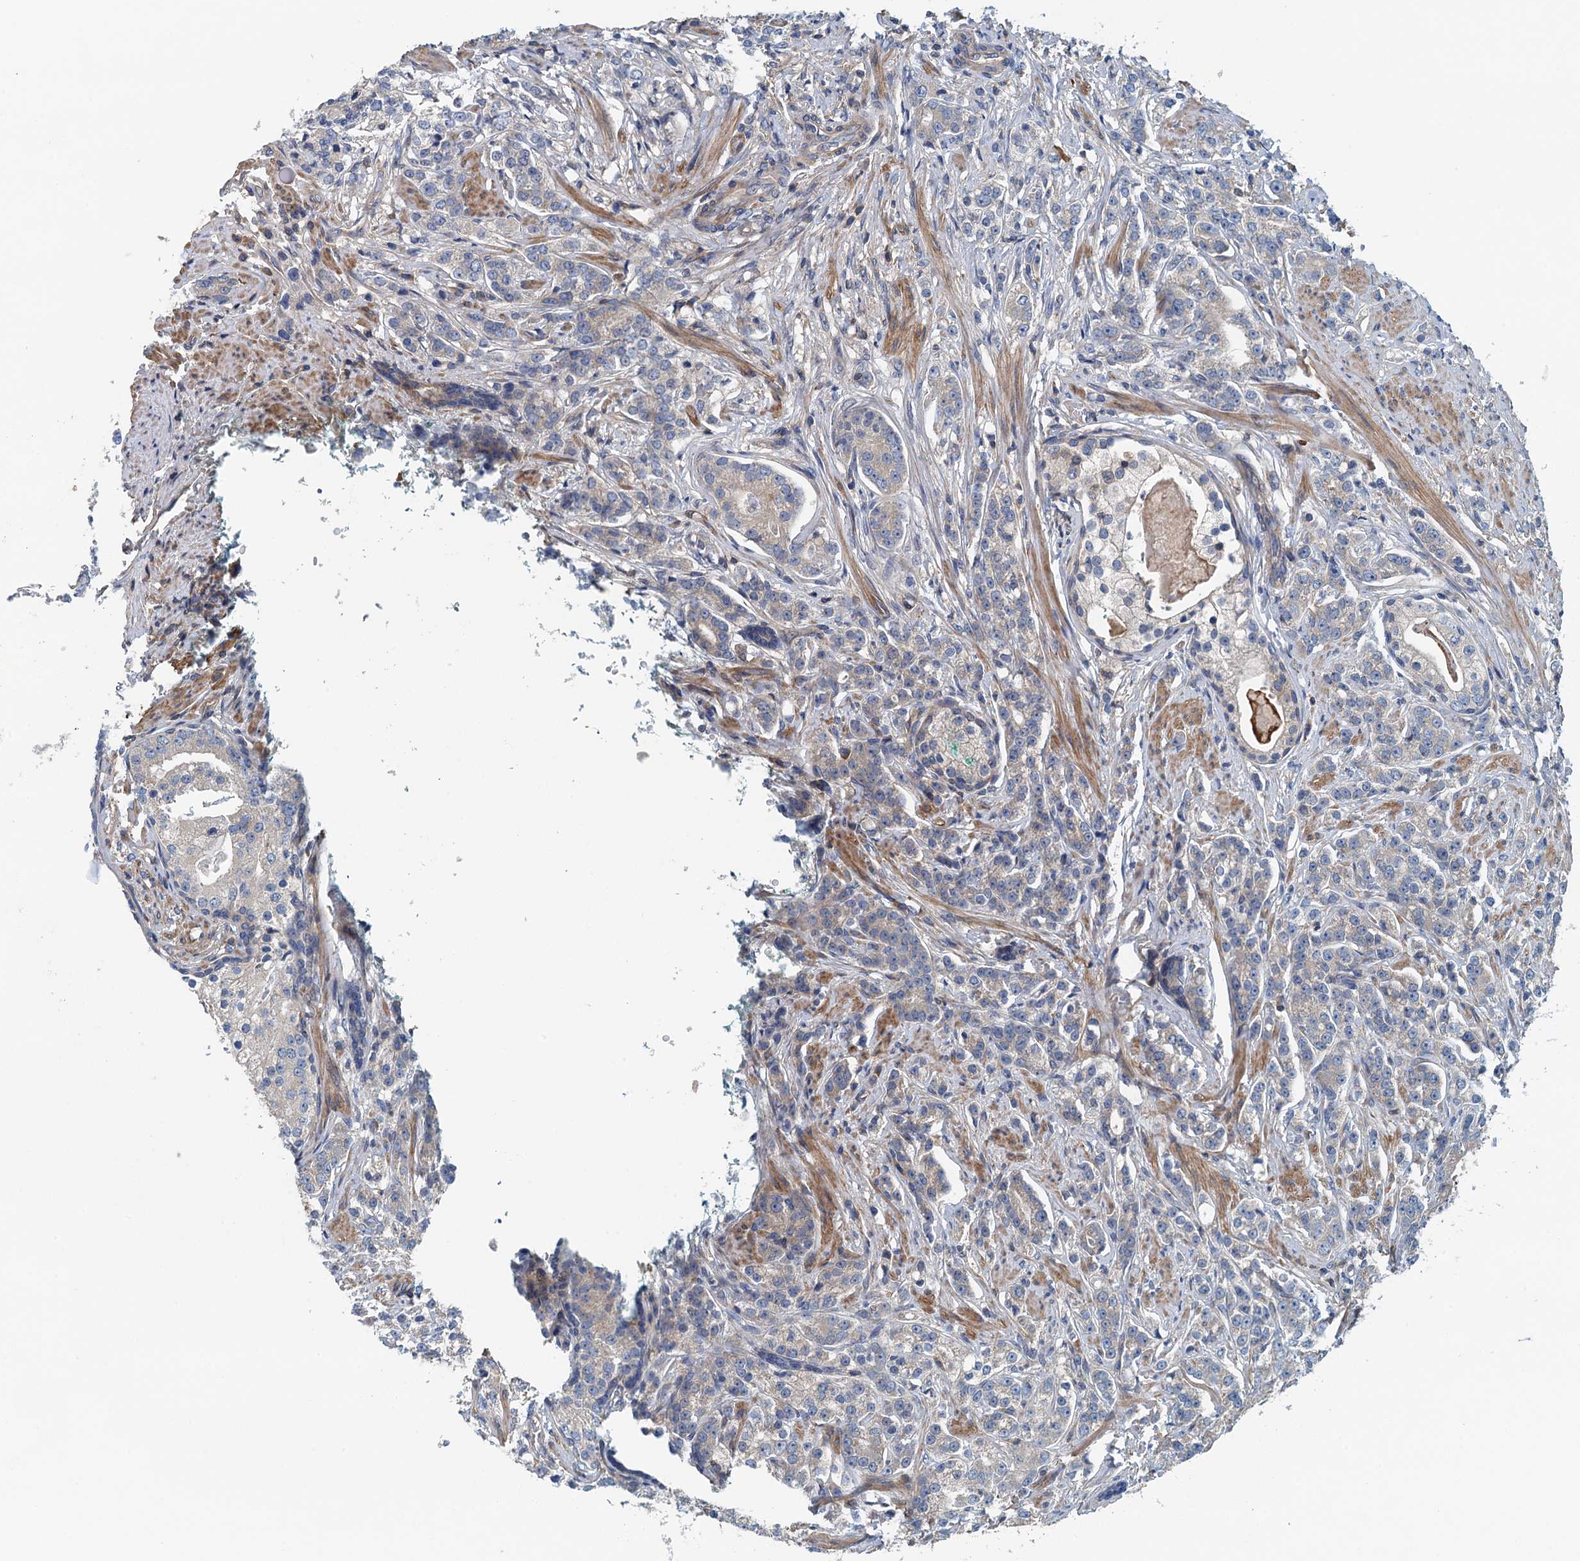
{"staining": {"intensity": "negative", "quantity": "none", "location": "none"}, "tissue": "prostate cancer", "cell_type": "Tumor cells", "image_type": "cancer", "snomed": [{"axis": "morphology", "description": "Adenocarcinoma, High grade"}, {"axis": "topography", "description": "Prostate"}], "caption": "The IHC micrograph has no significant staining in tumor cells of prostate cancer tissue. The staining was performed using DAB (3,3'-diaminobenzidine) to visualize the protein expression in brown, while the nuclei were stained in blue with hematoxylin (Magnification: 20x).", "gene": "PPP1R14D", "patient": {"sex": "male", "age": 69}}